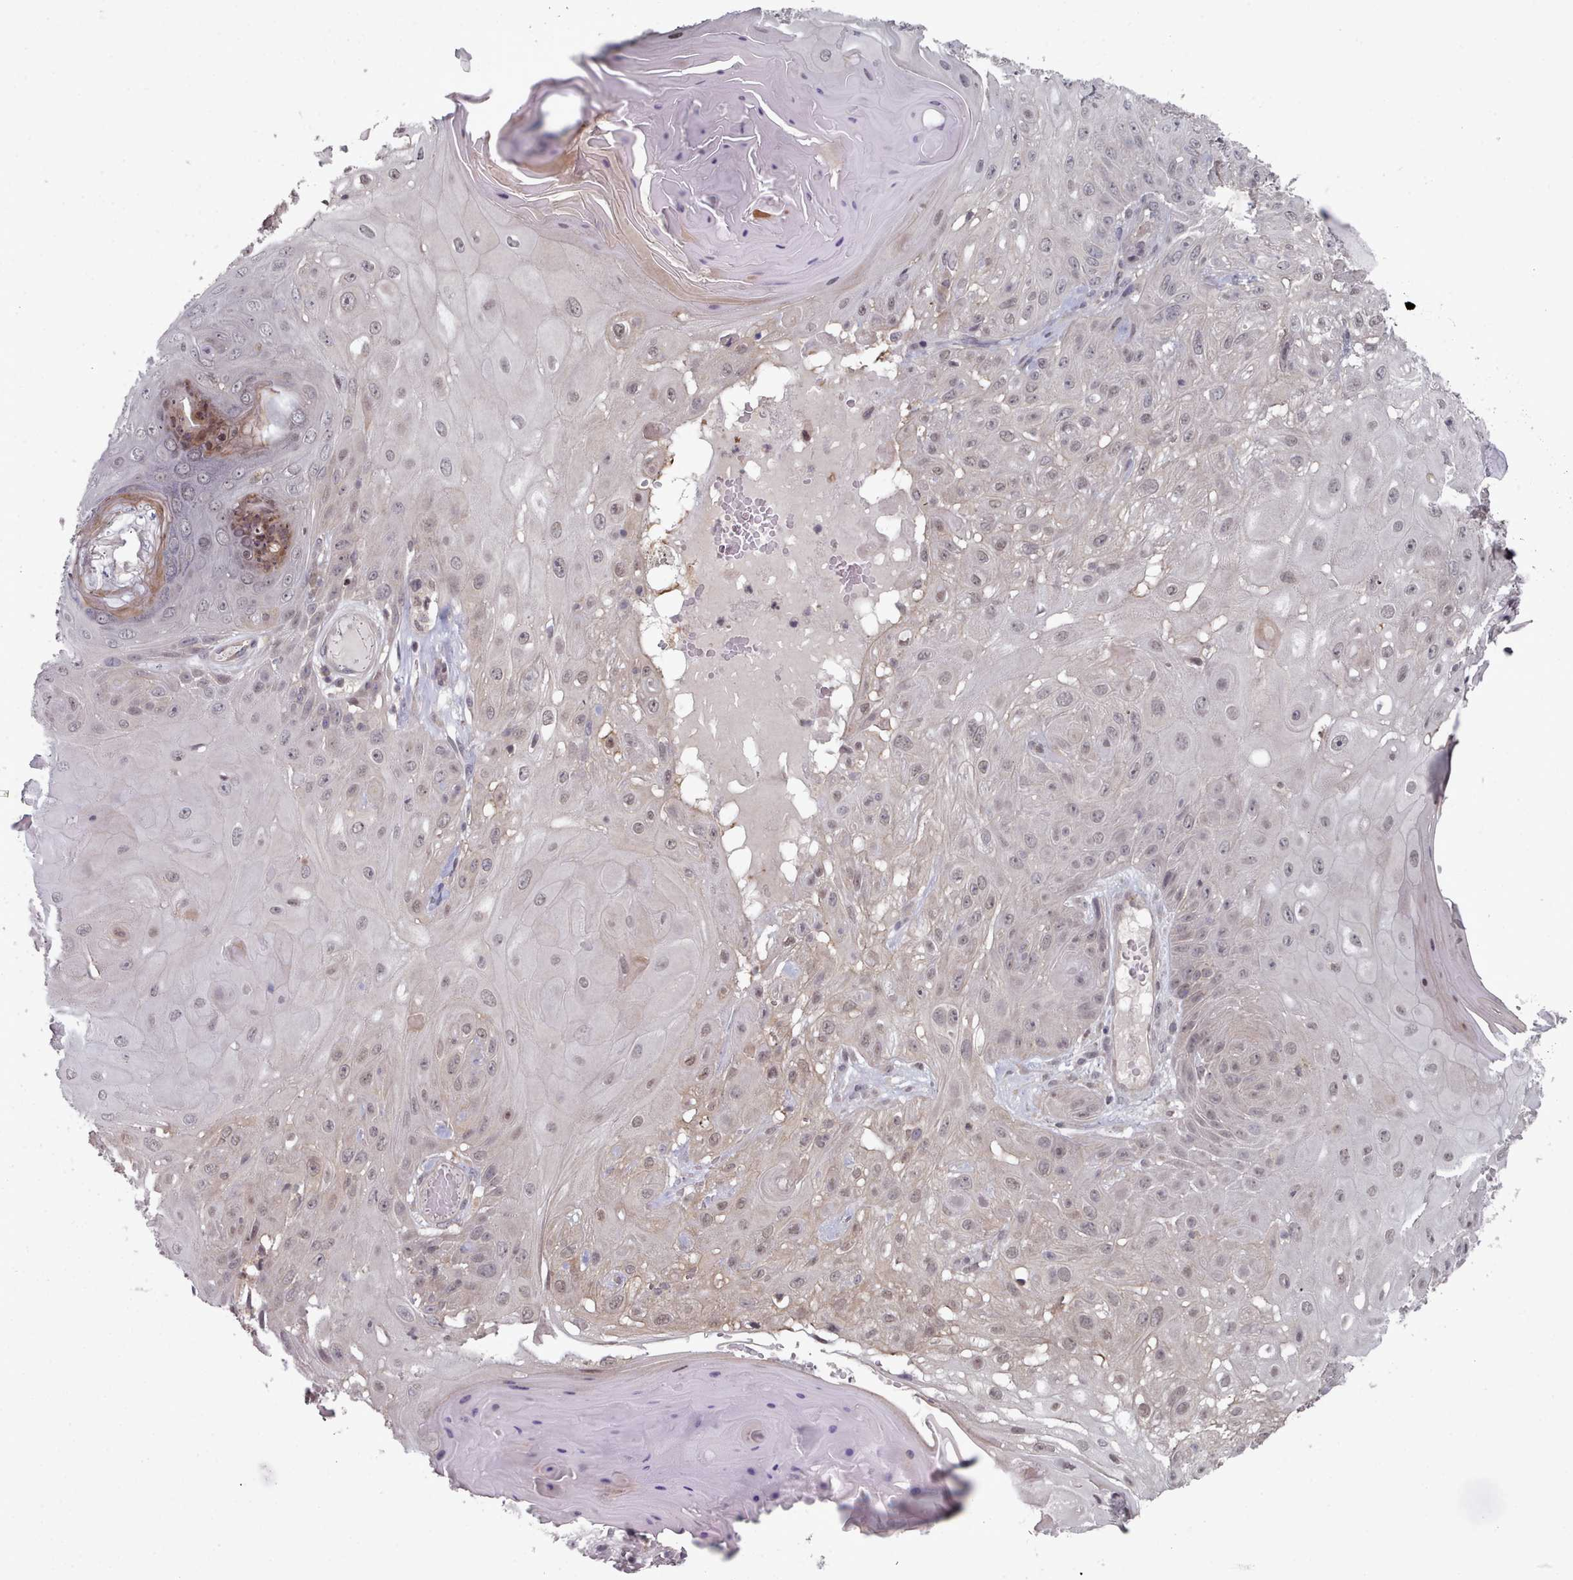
{"staining": {"intensity": "weak", "quantity": "<25%", "location": "nuclear"}, "tissue": "skin cancer", "cell_type": "Tumor cells", "image_type": "cancer", "snomed": [{"axis": "morphology", "description": "Normal tissue, NOS"}, {"axis": "morphology", "description": "Squamous cell carcinoma, NOS"}, {"axis": "topography", "description": "Skin"}, {"axis": "topography", "description": "Cartilage tissue"}], "caption": "IHC image of human skin cancer (squamous cell carcinoma) stained for a protein (brown), which reveals no staining in tumor cells.", "gene": "HYAL3", "patient": {"sex": "female", "age": 79}}